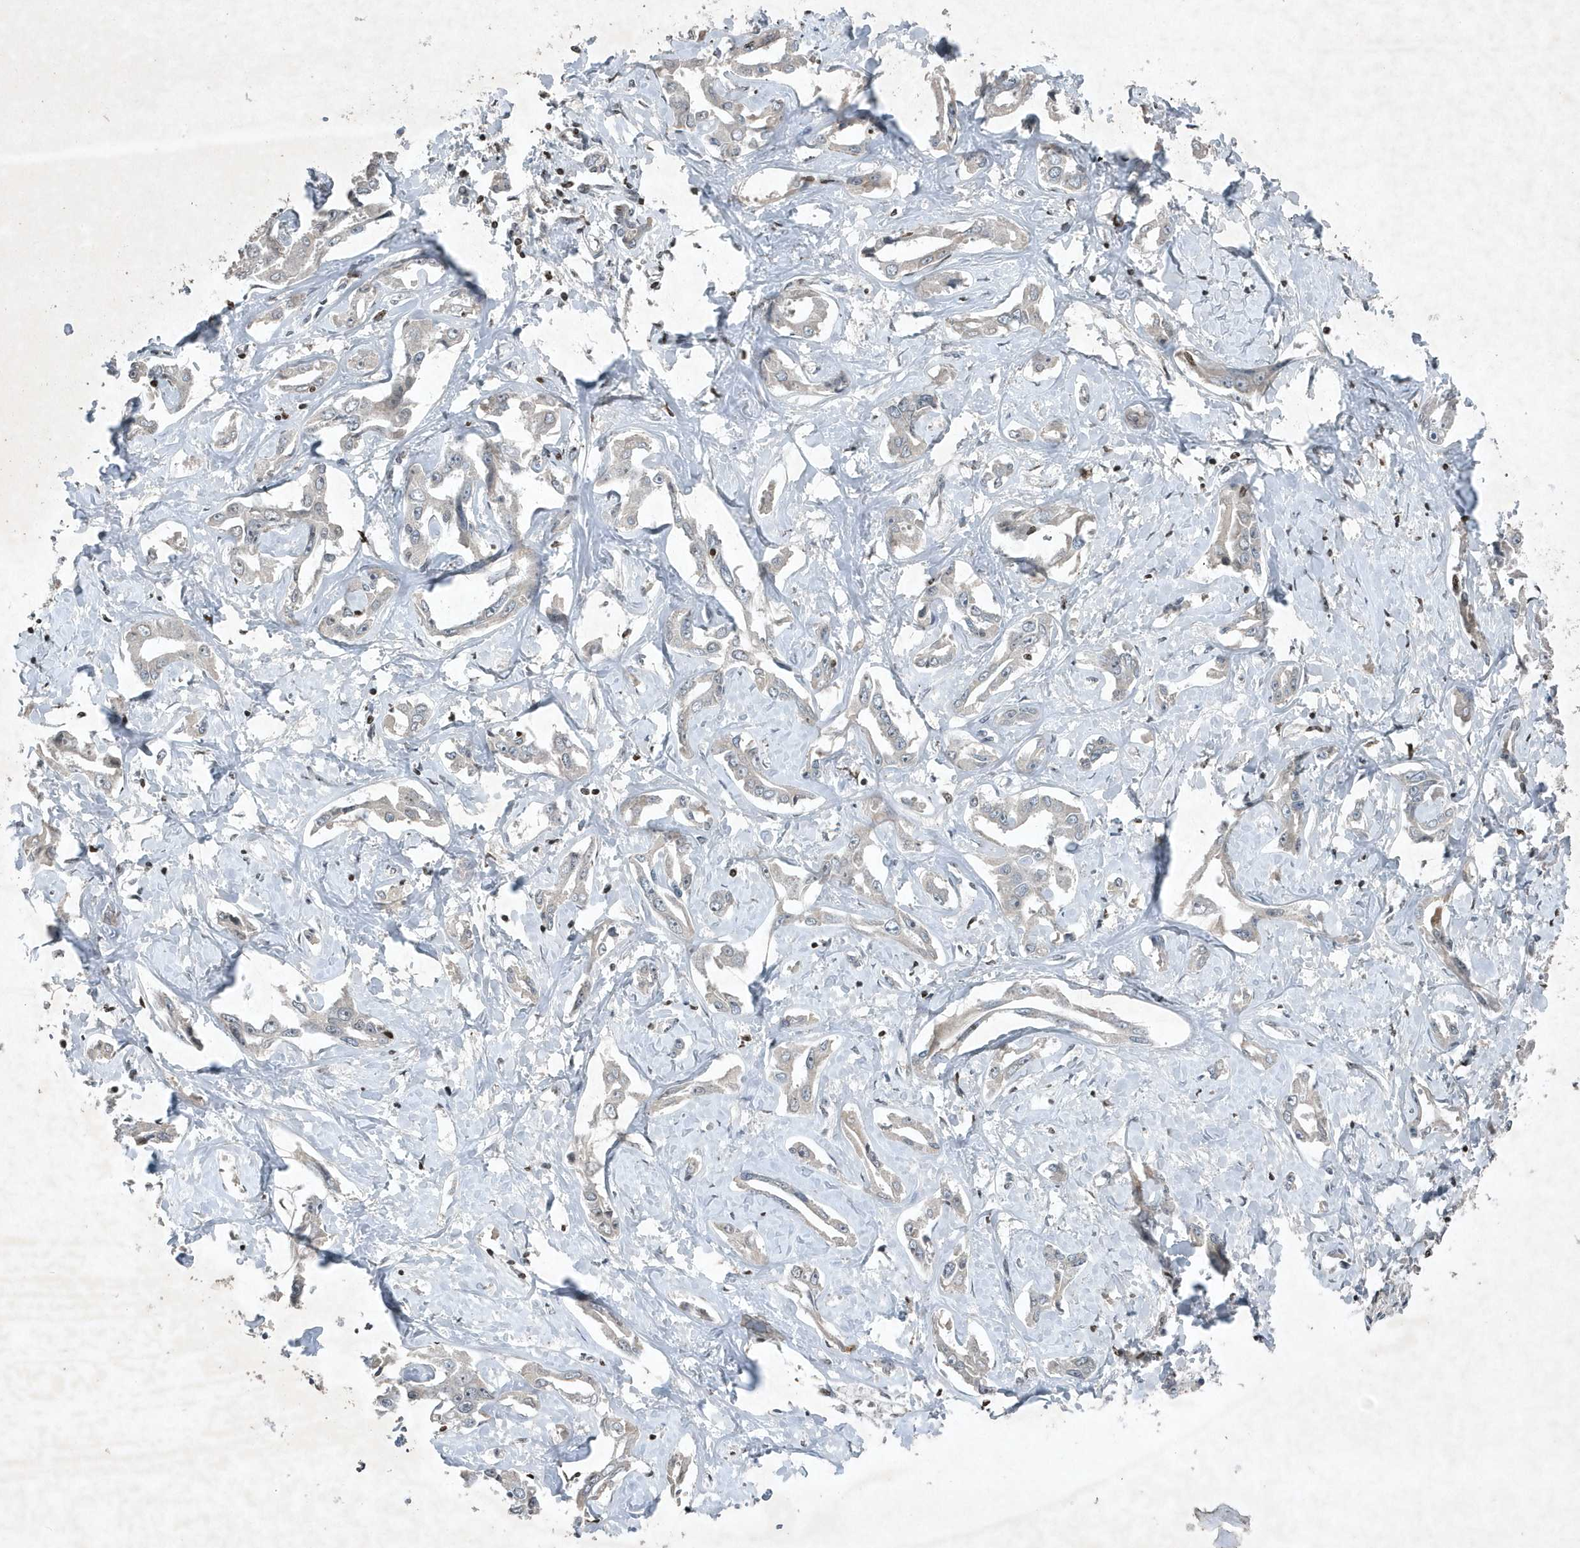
{"staining": {"intensity": "negative", "quantity": "none", "location": "none"}, "tissue": "liver cancer", "cell_type": "Tumor cells", "image_type": "cancer", "snomed": [{"axis": "morphology", "description": "Cholangiocarcinoma"}, {"axis": "topography", "description": "Liver"}], "caption": "Cholangiocarcinoma (liver) stained for a protein using immunohistochemistry exhibits no expression tumor cells.", "gene": "QTRT2", "patient": {"sex": "male", "age": 59}}